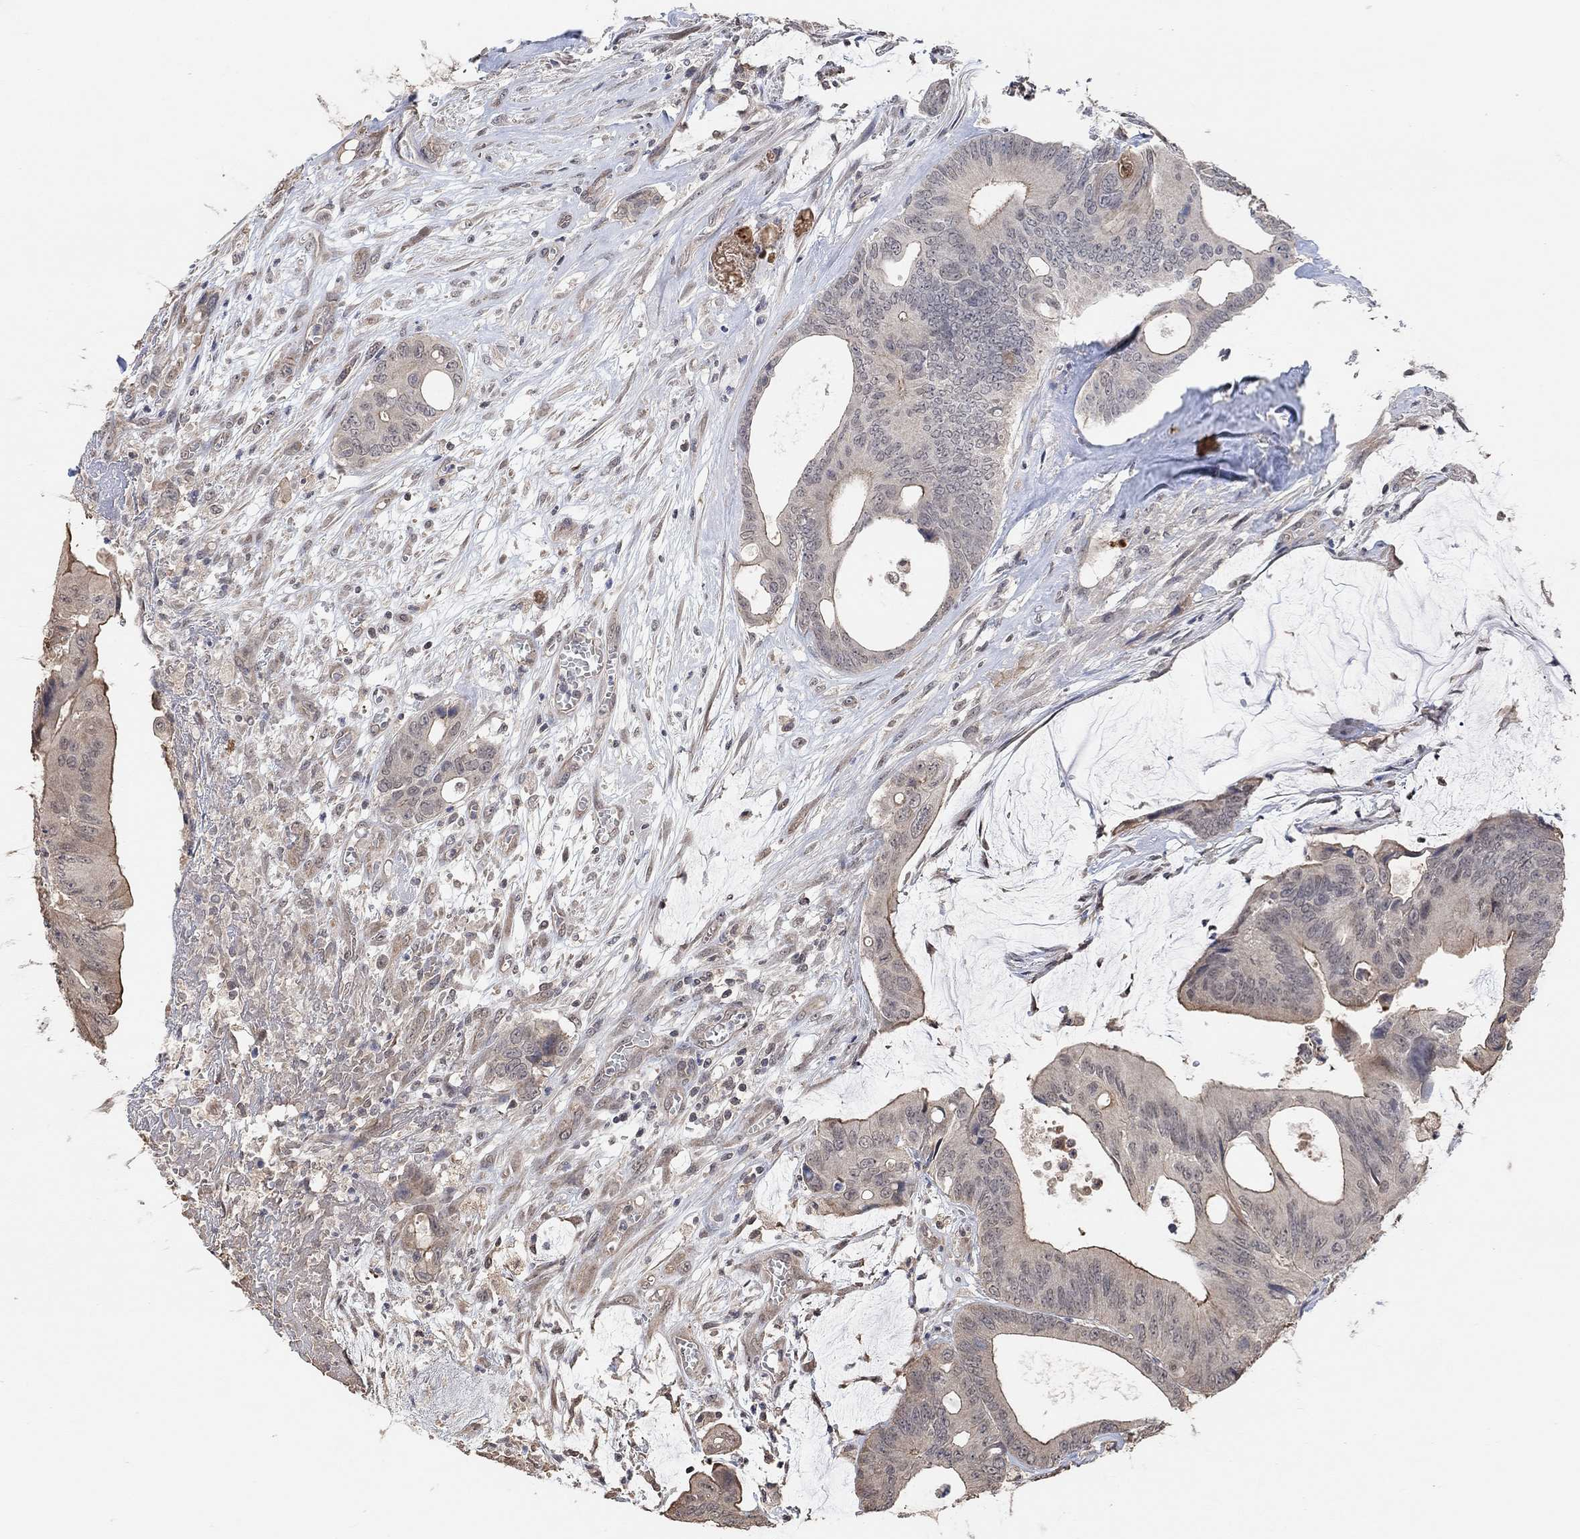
{"staining": {"intensity": "strong", "quantity": "<25%", "location": "cytoplasmic/membranous"}, "tissue": "colorectal cancer", "cell_type": "Tumor cells", "image_type": "cancer", "snomed": [{"axis": "morphology", "description": "Normal tissue, NOS"}, {"axis": "morphology", "description": "Adenocarcinoma, NOS"}, {"axis": "topography", "description": "Colon"}], "caption": "A brown stain shows strong cytoplasmic/membranous staining of a protein in human adenocarcinoma (colorectal) tumor cells.", "gene": "UNC5B", "patient": {"sex": "male", "age": 65}}